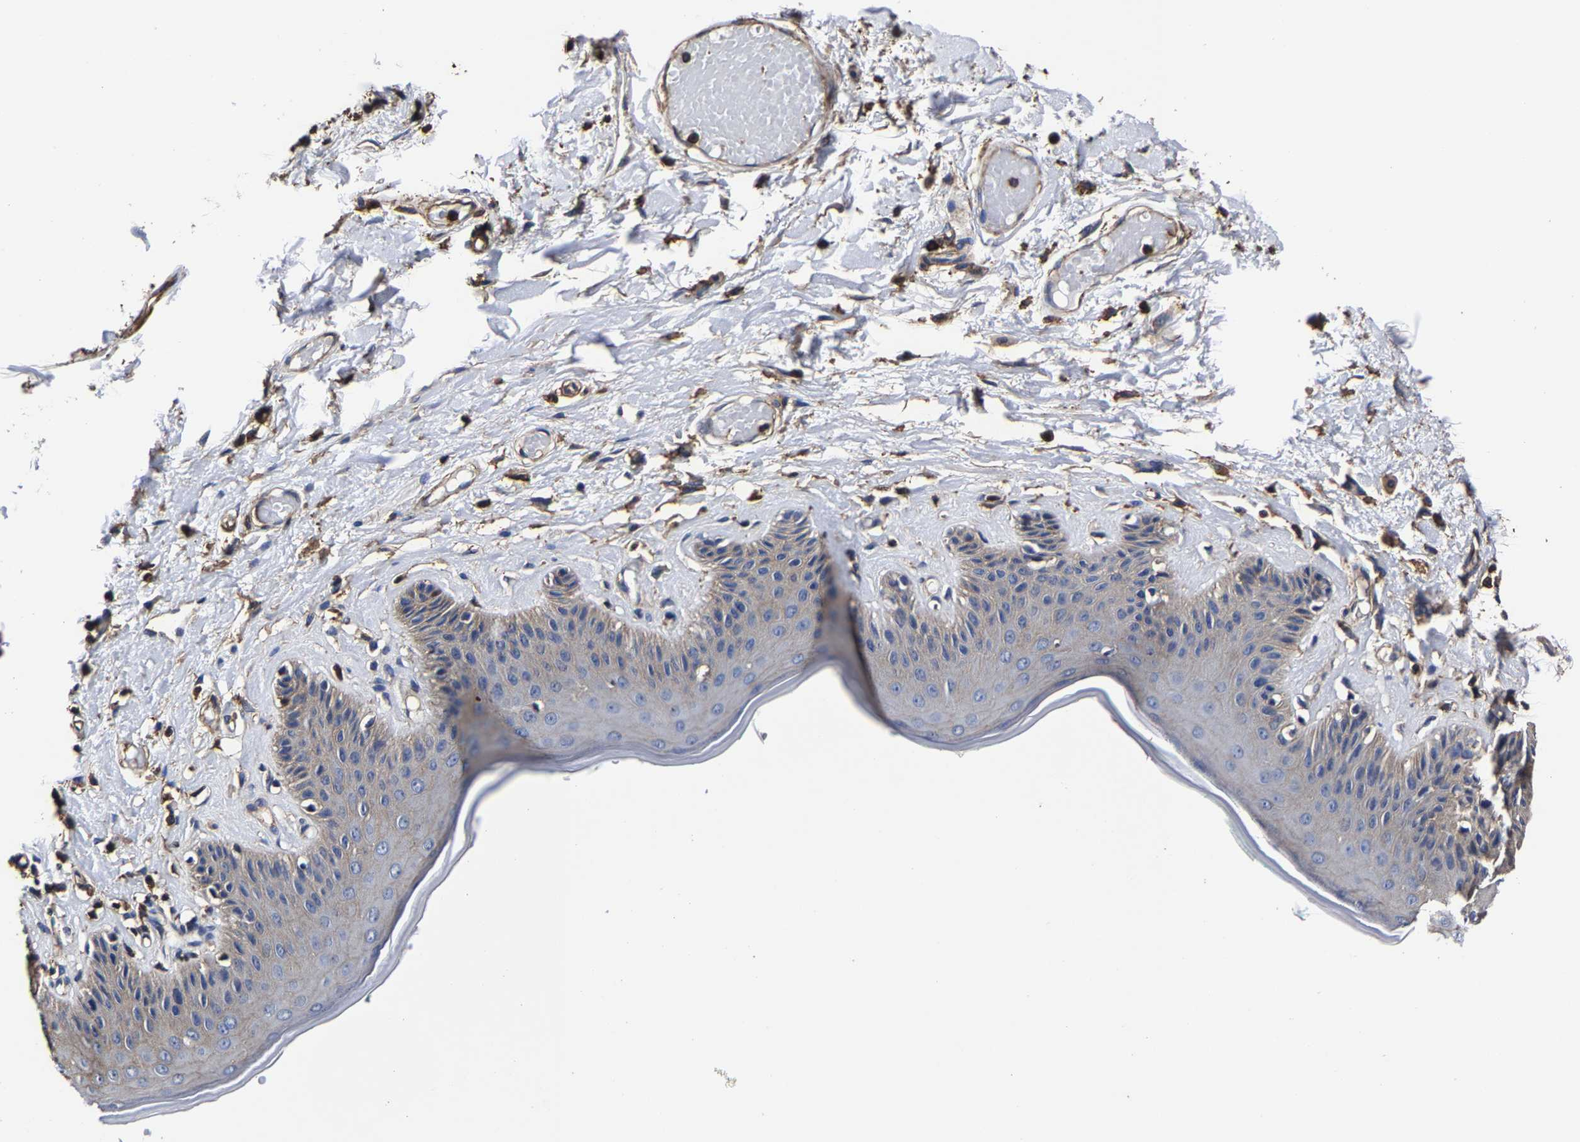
{"staining": {"intensity": "weak", "quantity": "25%-75%", "location": "cytoplasmic/membranous"}, "tissue": "skin", "cell_type": "Epidermal cells", "image_type": "normal", "snomed": [{"axis": "morphology", "description": "Normal tissue, NOS"}, {"axis": "topography", "description": "Vulva"}], "caption": "Weak cytoplasmic/membranous positivity for a protein is identified in about 25%-75% of epidermal cells of benign skin using immunohistochemistry.", "gene": "SSH3", "patient": {"sex": "female", "age": 73}}